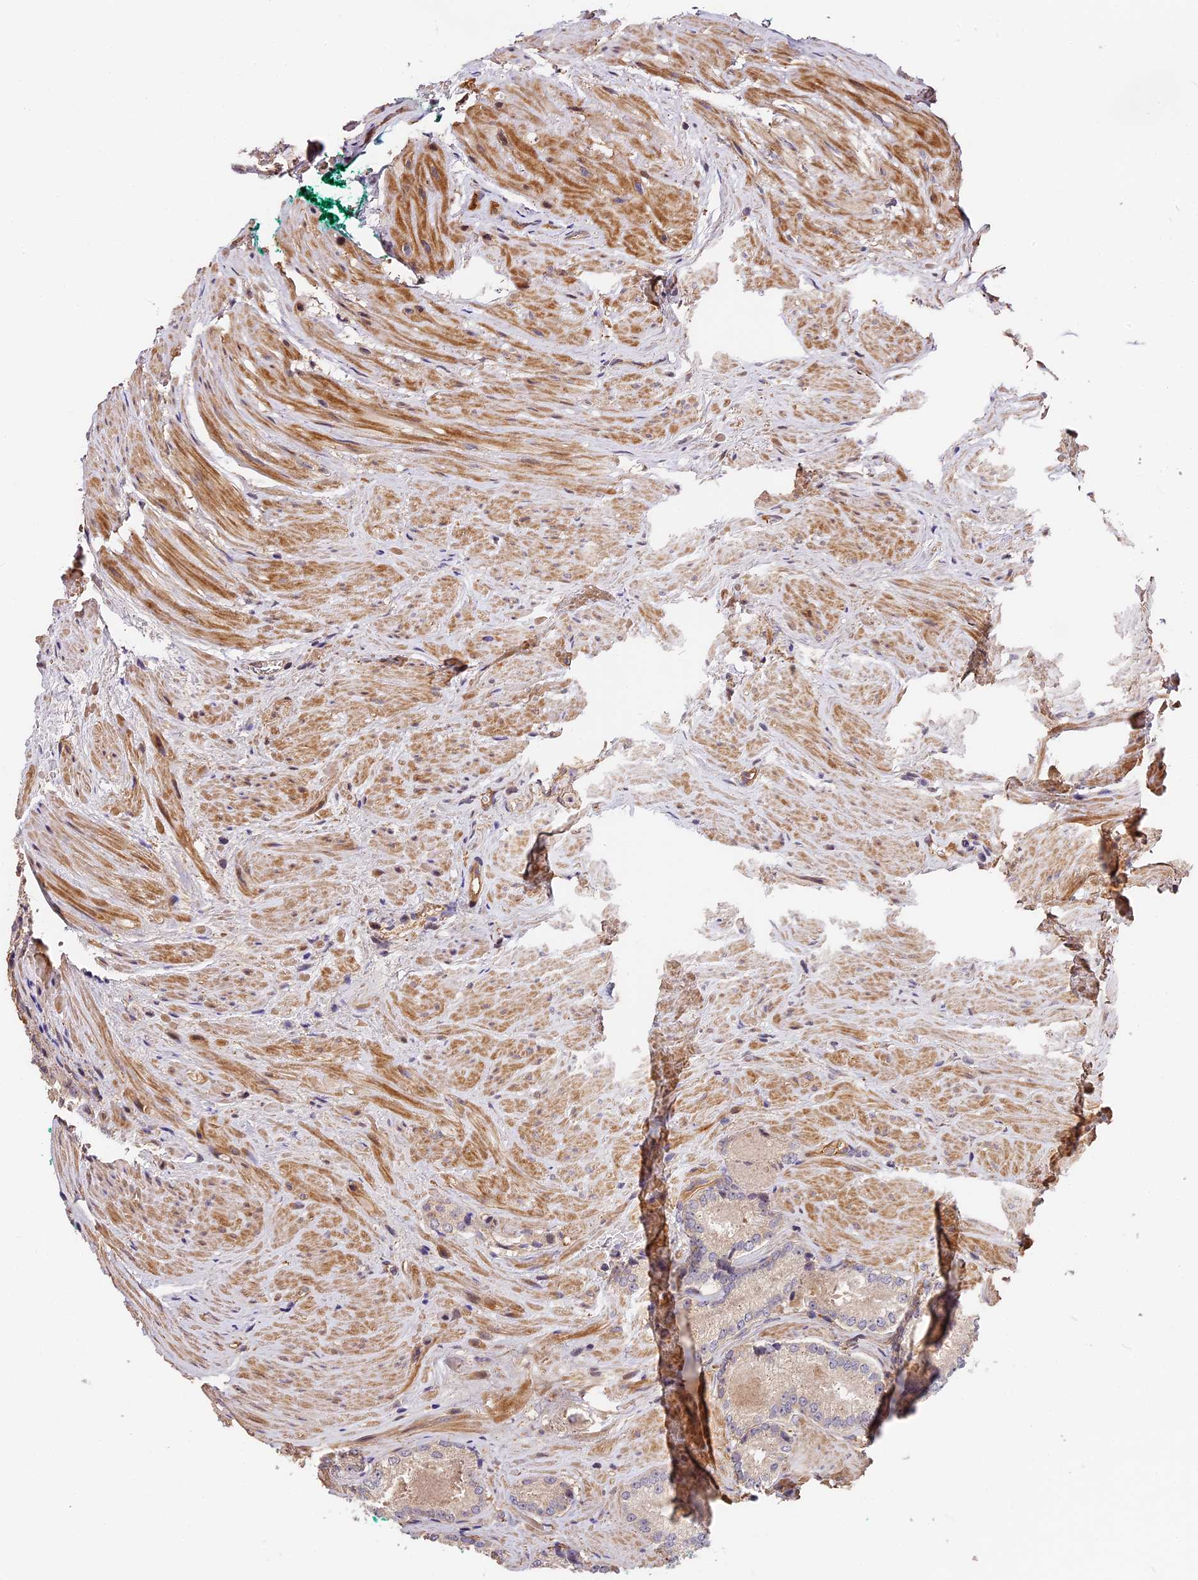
{"staining": {"intensity": "negative", "quantity": "none", "location": "none"}, "tissue": "prostate cancer", "cell_type": "Tumor cells", "image_type": "cancer", "snomed": [{"axis": "morphology", "description": "Adenocarcinoma, Low grade"}, {"axis": "topography", "description": "Prostate"}], "caption": "Immunohistochemistry of prostate cancer reveals no expression in tumor cells.", "gene": "ARHGAP17", "patient": {"sex": "male", "age": 54}}